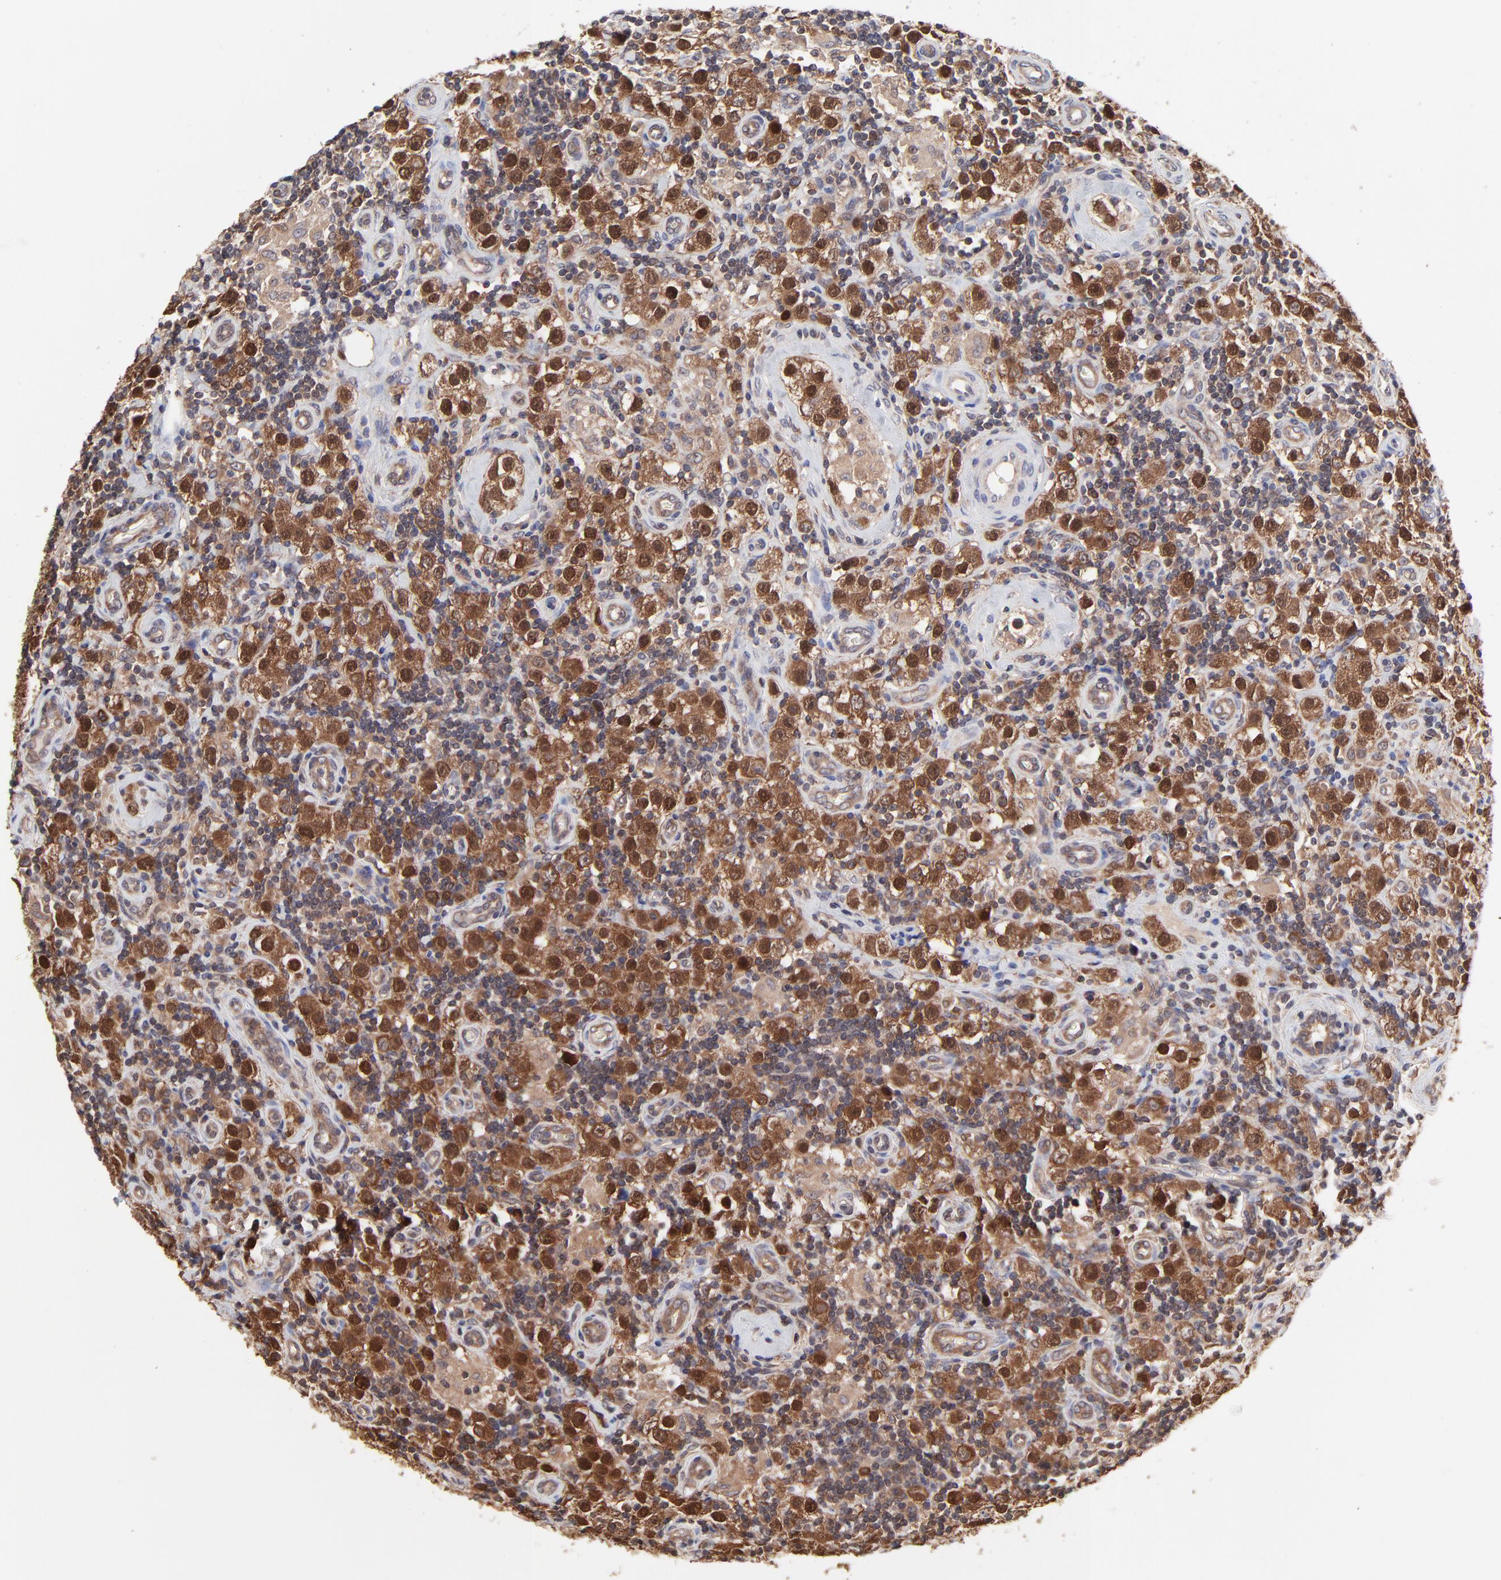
{"staining": {"intensity": "strong", "quantity": ">75%", "location": "cytoplasmic/membranous"}, "tissue": "testis cancer", "cell_type": "Tumor cells", "image_type": "cancer", "snomed": [{"axis": "morphology", "description": "Seminoma, NOS"}, {"axis": "topography", "description": "Testis"}], "caption": "The immunohistochemical stain shows strong cytoplasmic/membranous staining in tumor cells of testis cancer tissue.", "gene": "GART", "patient": {"sex": "male", "age": 32}}